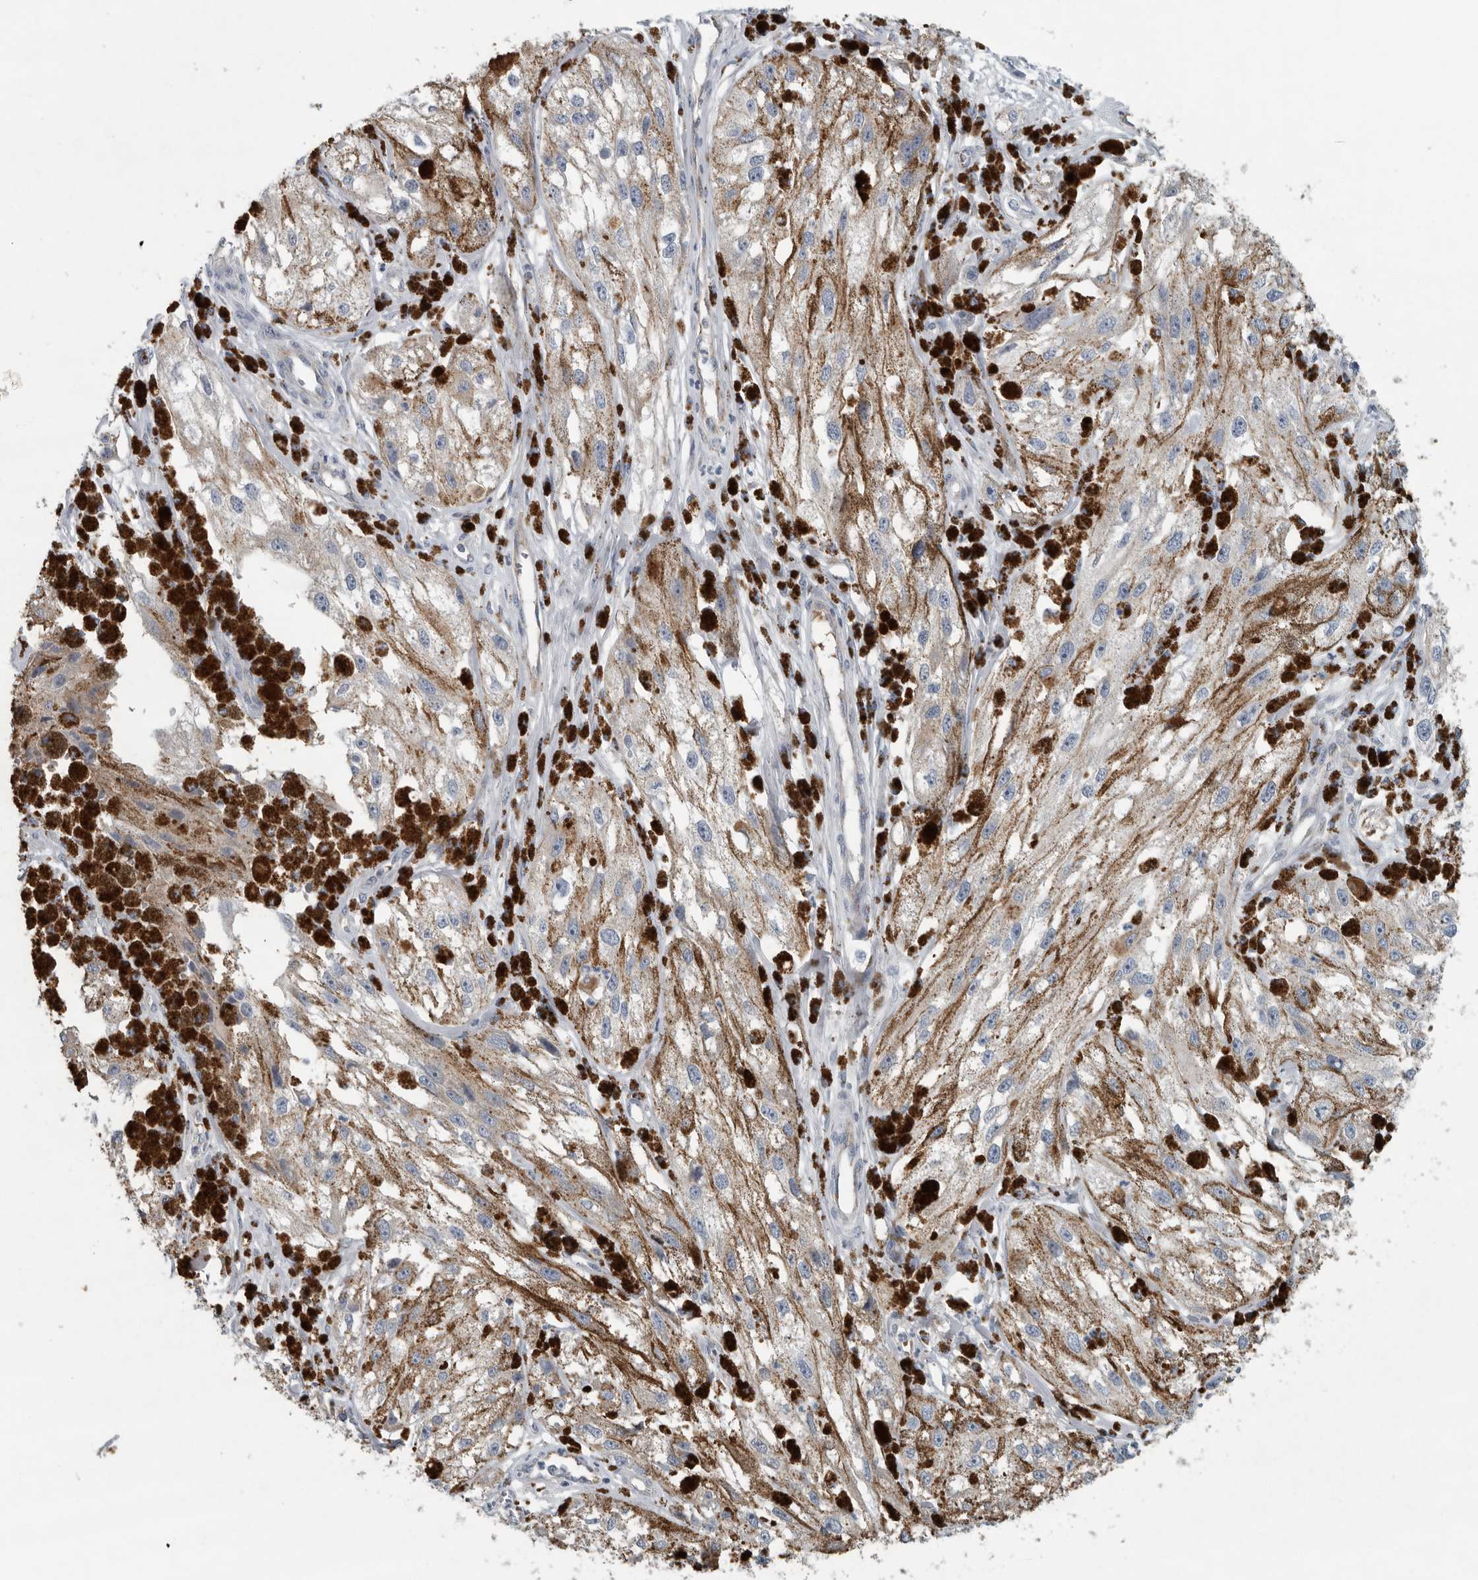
{"staining": {"intensity": "negative", "quantity": "none", "location": "none"}, "tissue": "melanoma", "cell_type": "Tumor cells", "image_type": "cancer", "snomed": [{"axis": "morphology", "description": "Malignant melanoma, NOS"}, {"axis": "topography", "description": "Skin"}], "caption": "IHC image of neoplastic tissue: human malignant melanoma stained with DAB displays no significant protein expression in tumor cells.", "gene": "MPP3", "patient": {"sex": "male", "age": 88}}